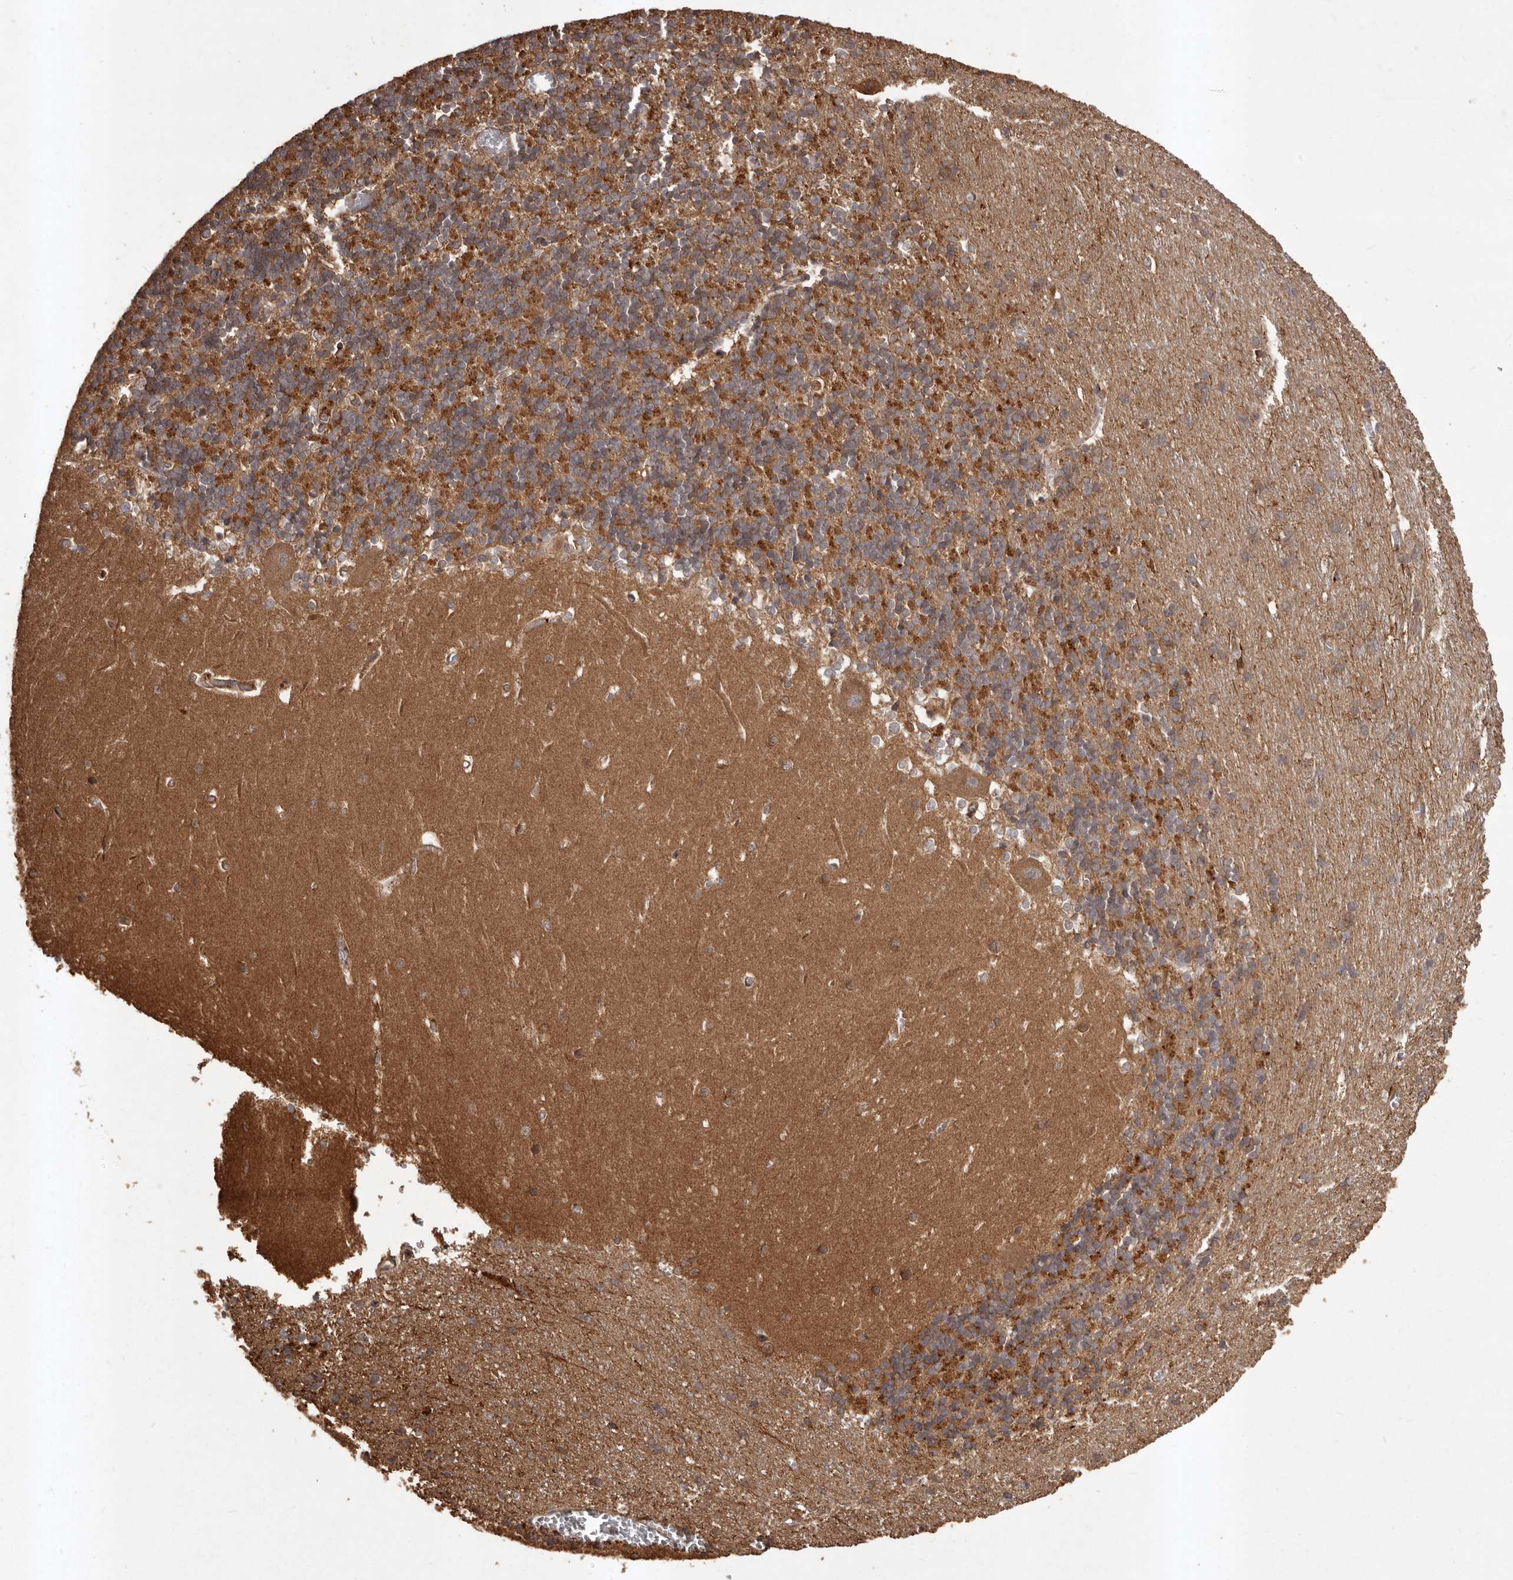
{"staining": {"intensity": "strong", "quantity": "25%-75%", "location": "cytoplasmic/membranous"}, "tissue": "cerebellum", "cell_type": "Cells in granular layer", "image_type": "normal", "snomed": [{"axis": "morphology", "description": "Normal tissue, NOS"}, {"axis": "topography", "description": "Cerebellum"}], "caption": "DAB (3,3'-diaminobenzidine) immunohistochemical staining of unremarkable cerebellum demonstrates strong cytoplasmic/membranous protein expression in approximately 25%-75% of cells in granular layer.", "gene": "SLC22A3", "patient": {"sex": "male", "age": 37}}